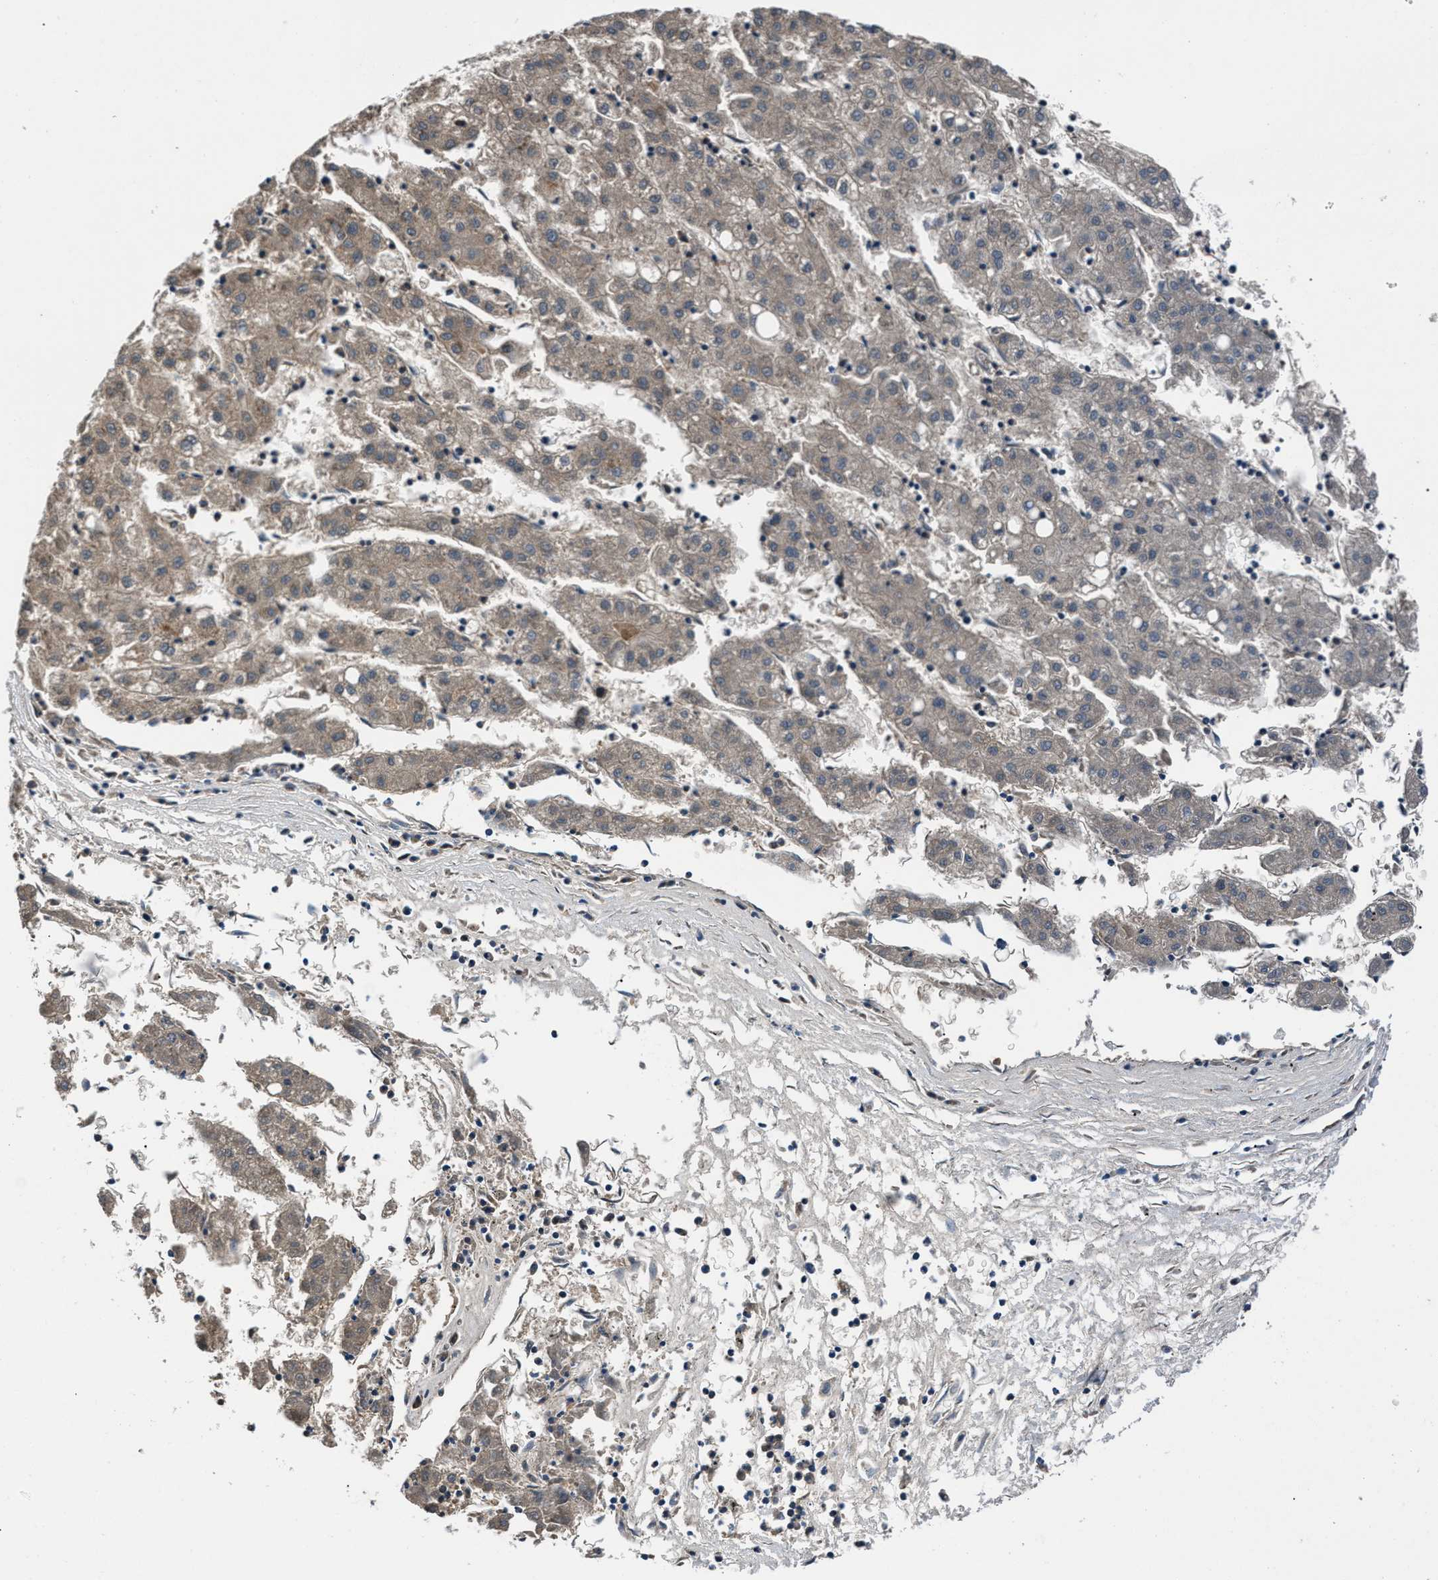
{"staining": {"intensity": "weak", "quantity": "25%-75%", "location": "cytoplasmic/membranous"}, "tissue": "liver cancer", "cell_type": "Tumor cells", "image_type": "cancer", "snomed": [{"axis": "morphology", "description": "Carcinoma, Hepatocellular, NOS"}, {"axis": "topography", "description": "Liver"}], "caption": "Immunohistochemistry image of neoplastic tissue: human liver hepatocellular carcinoma stained using immunohistochemistry demonstrates low levels of weak protein expression localized specifically in the cytoplasmic/membranous of tumor cells, appearing as a cytoplasmic/membranous brown color.", "gene": "RBM33", "patient": {"sex": "male", "age": 72}}